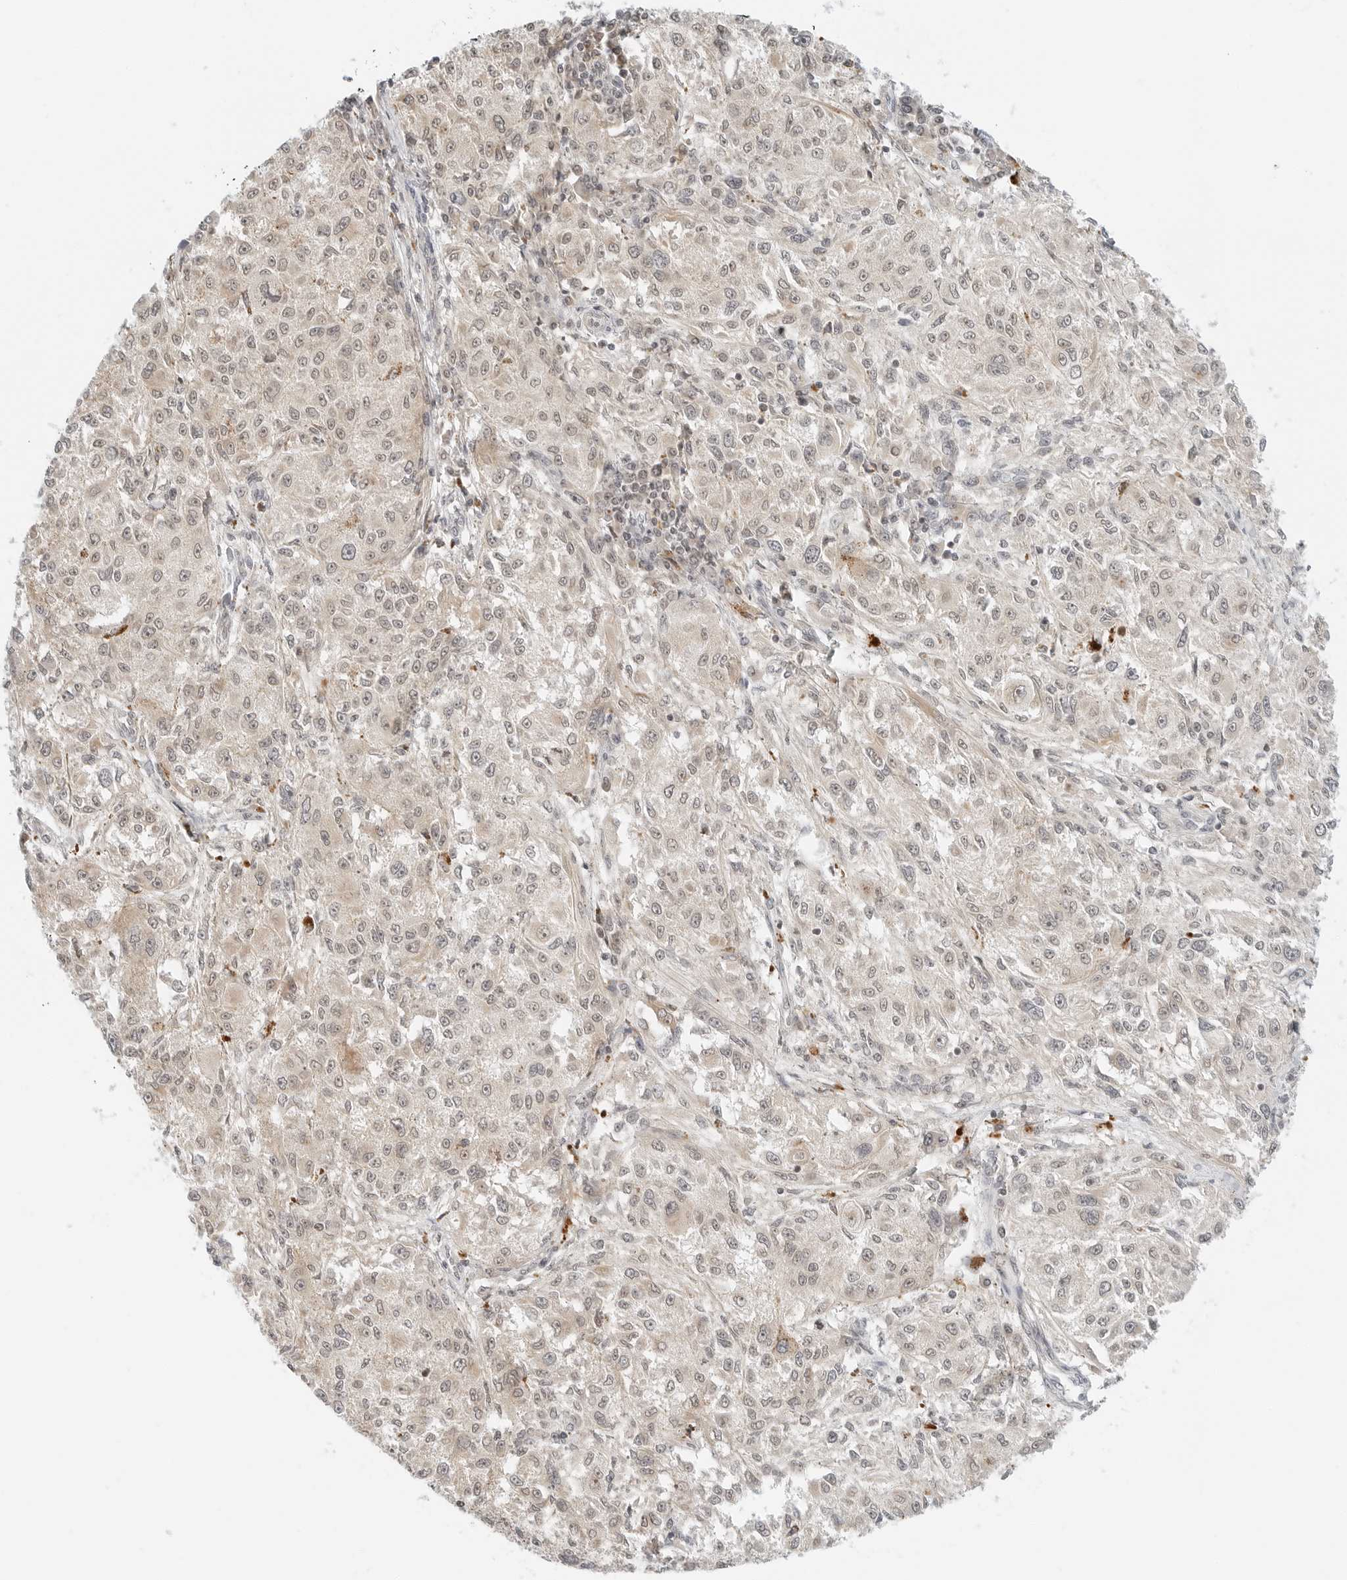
{"staining": {"intensity": "weak", "quantity": "25%-75%", "location": "cytoplasmic/membranous,nuclear"}, "tissue": "melanoma", "cell_type": "Tumor cells", "image_type": "cancer", "snomed": [{"axis": "morphology", "description": "Necrosis, NOS"}, {"axis": "morphology", "description": "Malignant melanoma, NOS"}, {"axis": "topography", "description": "Skin"}], "caption": "Melanoma stained with immunohistochemistry (IHC) reveals weak cytoplasmic/membranous and nuclear positivity in about 25%-75% of tumor cells. (DAB (3,3'-diaminobenzidine) = brown stain, brightfield microscopy at high magnification).", "gene": "IQCC", "patient": {"sex": "female", "age": 87}}